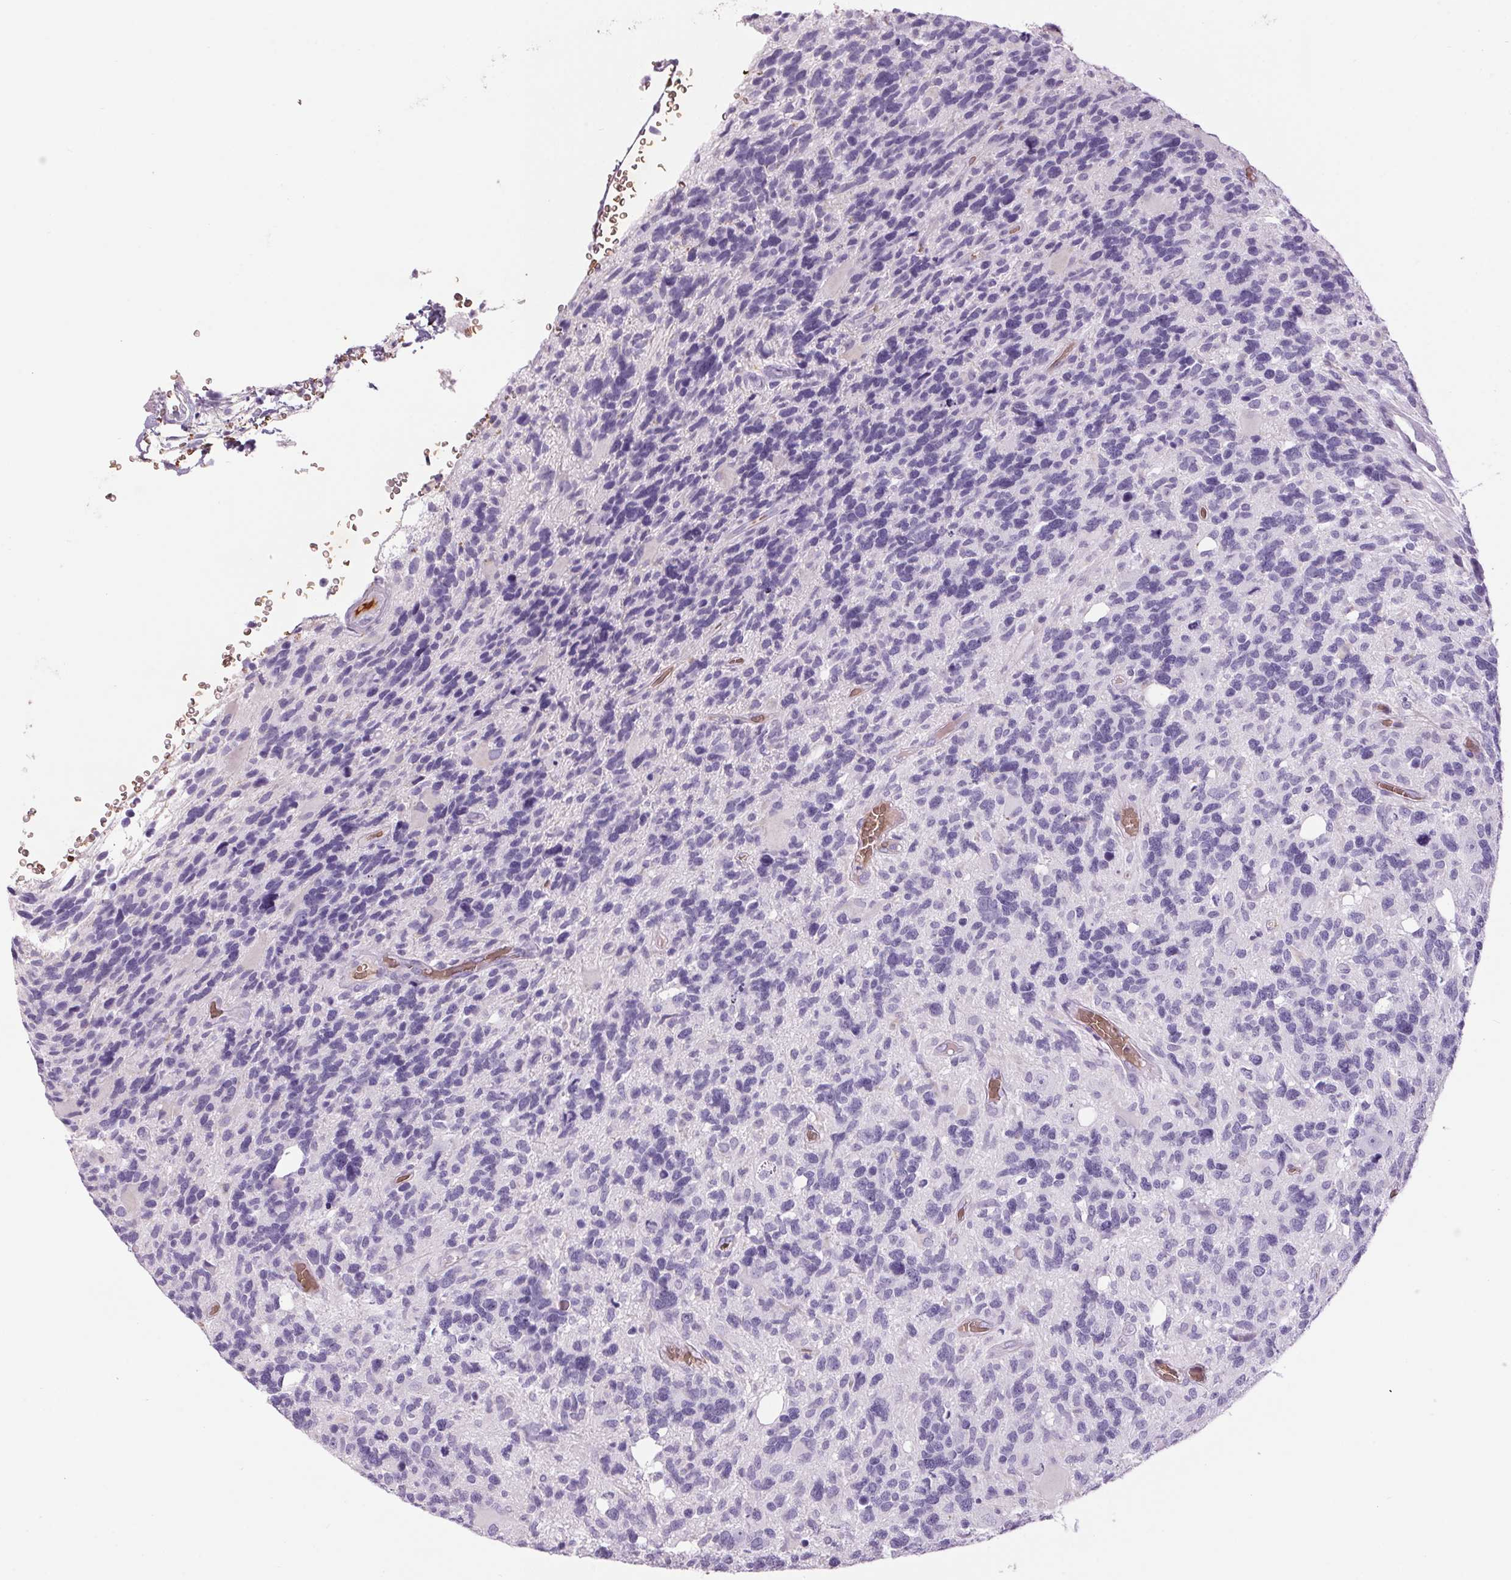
{"staining": {"intensity": "negative", "quantity": "none", "location": "none"}, "tissue": "glioma", "cell_type": "Tumor cells", "image_type": "cancer", "snomed": [{"axis": "morphology", "description": "Glioma, malignant, High grade"}, {"axis": "topography", "description": "Brain"}], "caption": "This is a micrograph of immunohistochemistry (IHC) staining of malignant glioma (high-grade), which shows no expression in tumor cells.", "gene": "HBQ1", "patient": {"sex": "male", "age": 49}}